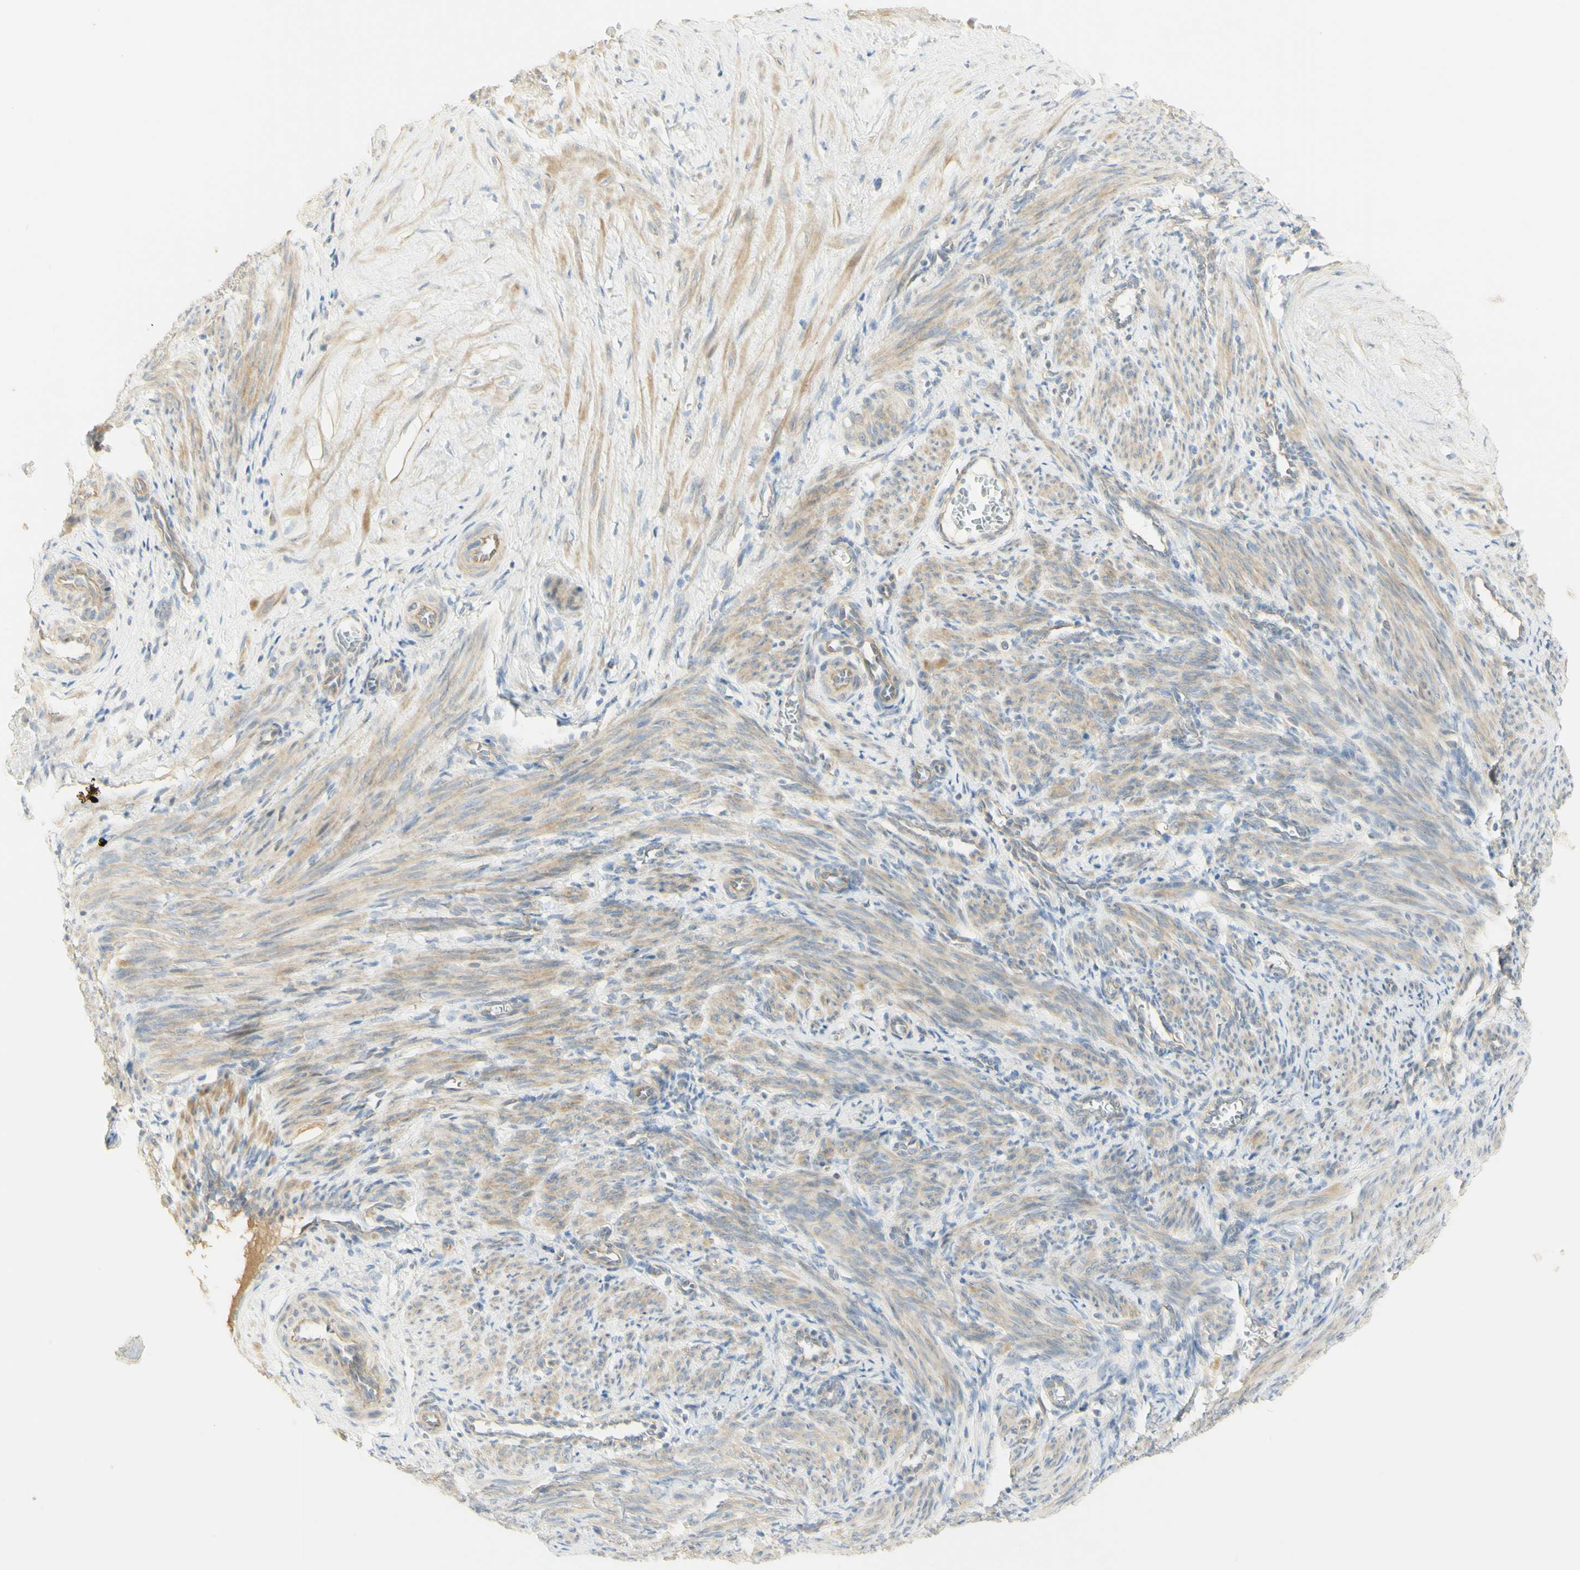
{"staining": {"intensity": "moderate", "quantity": "25%-75%", "location": "cytoplasmic/membranous"}, "tissue": "smooth muscle", "cell_type": "Smooth muscle cells", "image_type": "normal", "snomed": [{"axis": "morphology", "description": "Normal tissue, NOS"}, {"axis": "topography", "description": "Endometrium"}], "caption": "The micrograph reveals immunohistochemical staining of normal smooth muscle. There is moderate cytoplasmic/membranous positivity is present in approximately 25%-75% of smooth muscle cells. (DAB IHC, brown staining for protein, blue staining for nuclei).", "gene": "KIF11", "patient": {"sex": "female", "age": 33}}